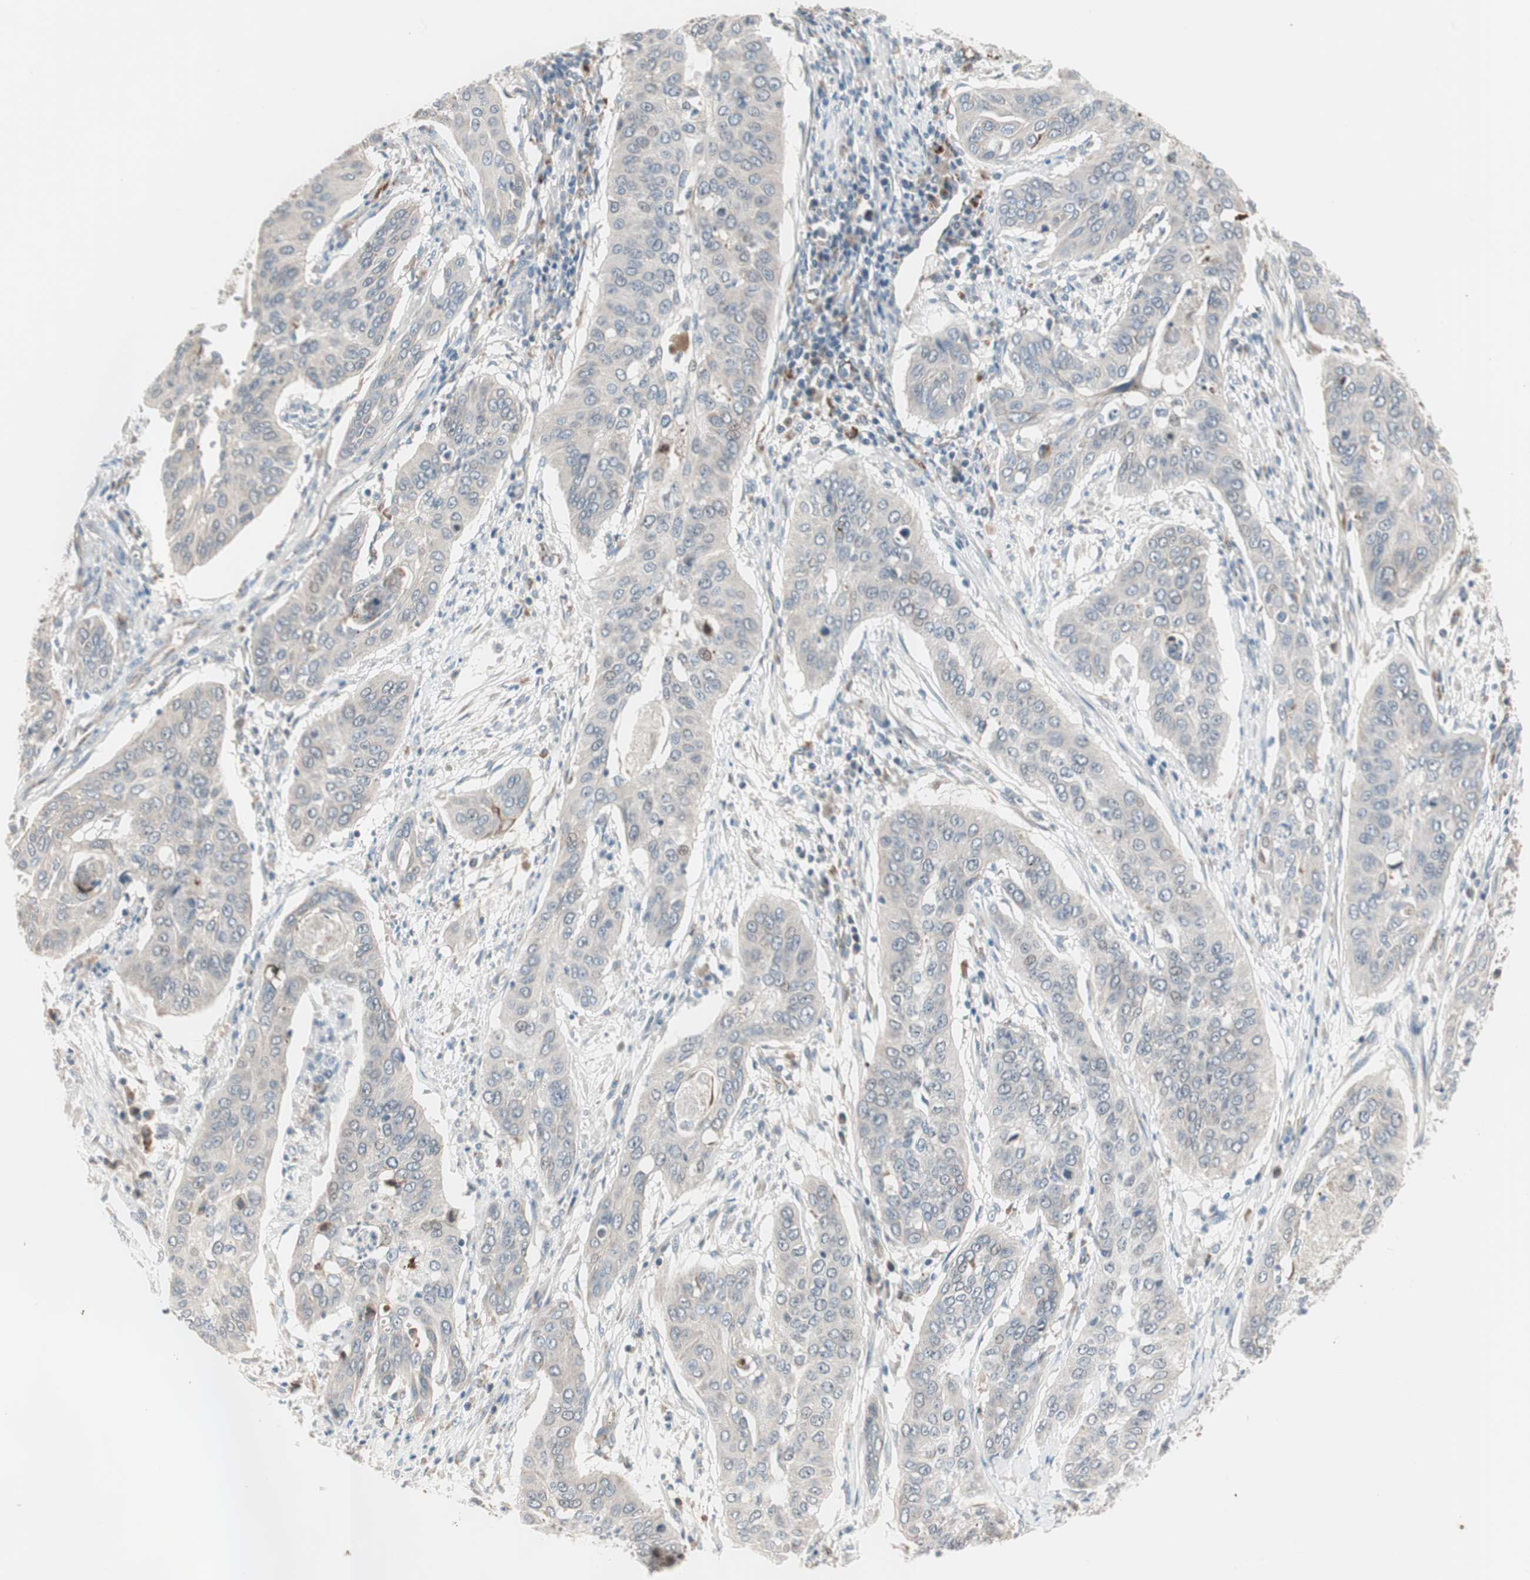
{"staining": {"intensity": "negative", "quantity": "none", "location": "none"}, "tissue": "cervical cancer", "cell_type": "Tumor cells", "image_type": "cancer", "snomed": [{"axis": "morphology", "description": "Squamous cell carcinoma, NOS"}, {"axis": "topography", "description": "Cervix"}], "caption": "Protein analysis of cervical squamous cell carcinoma reveals no significant expression in tumor cells.", "gene": "FGFR4", "patient": {"sex": "female", "age": 39}}